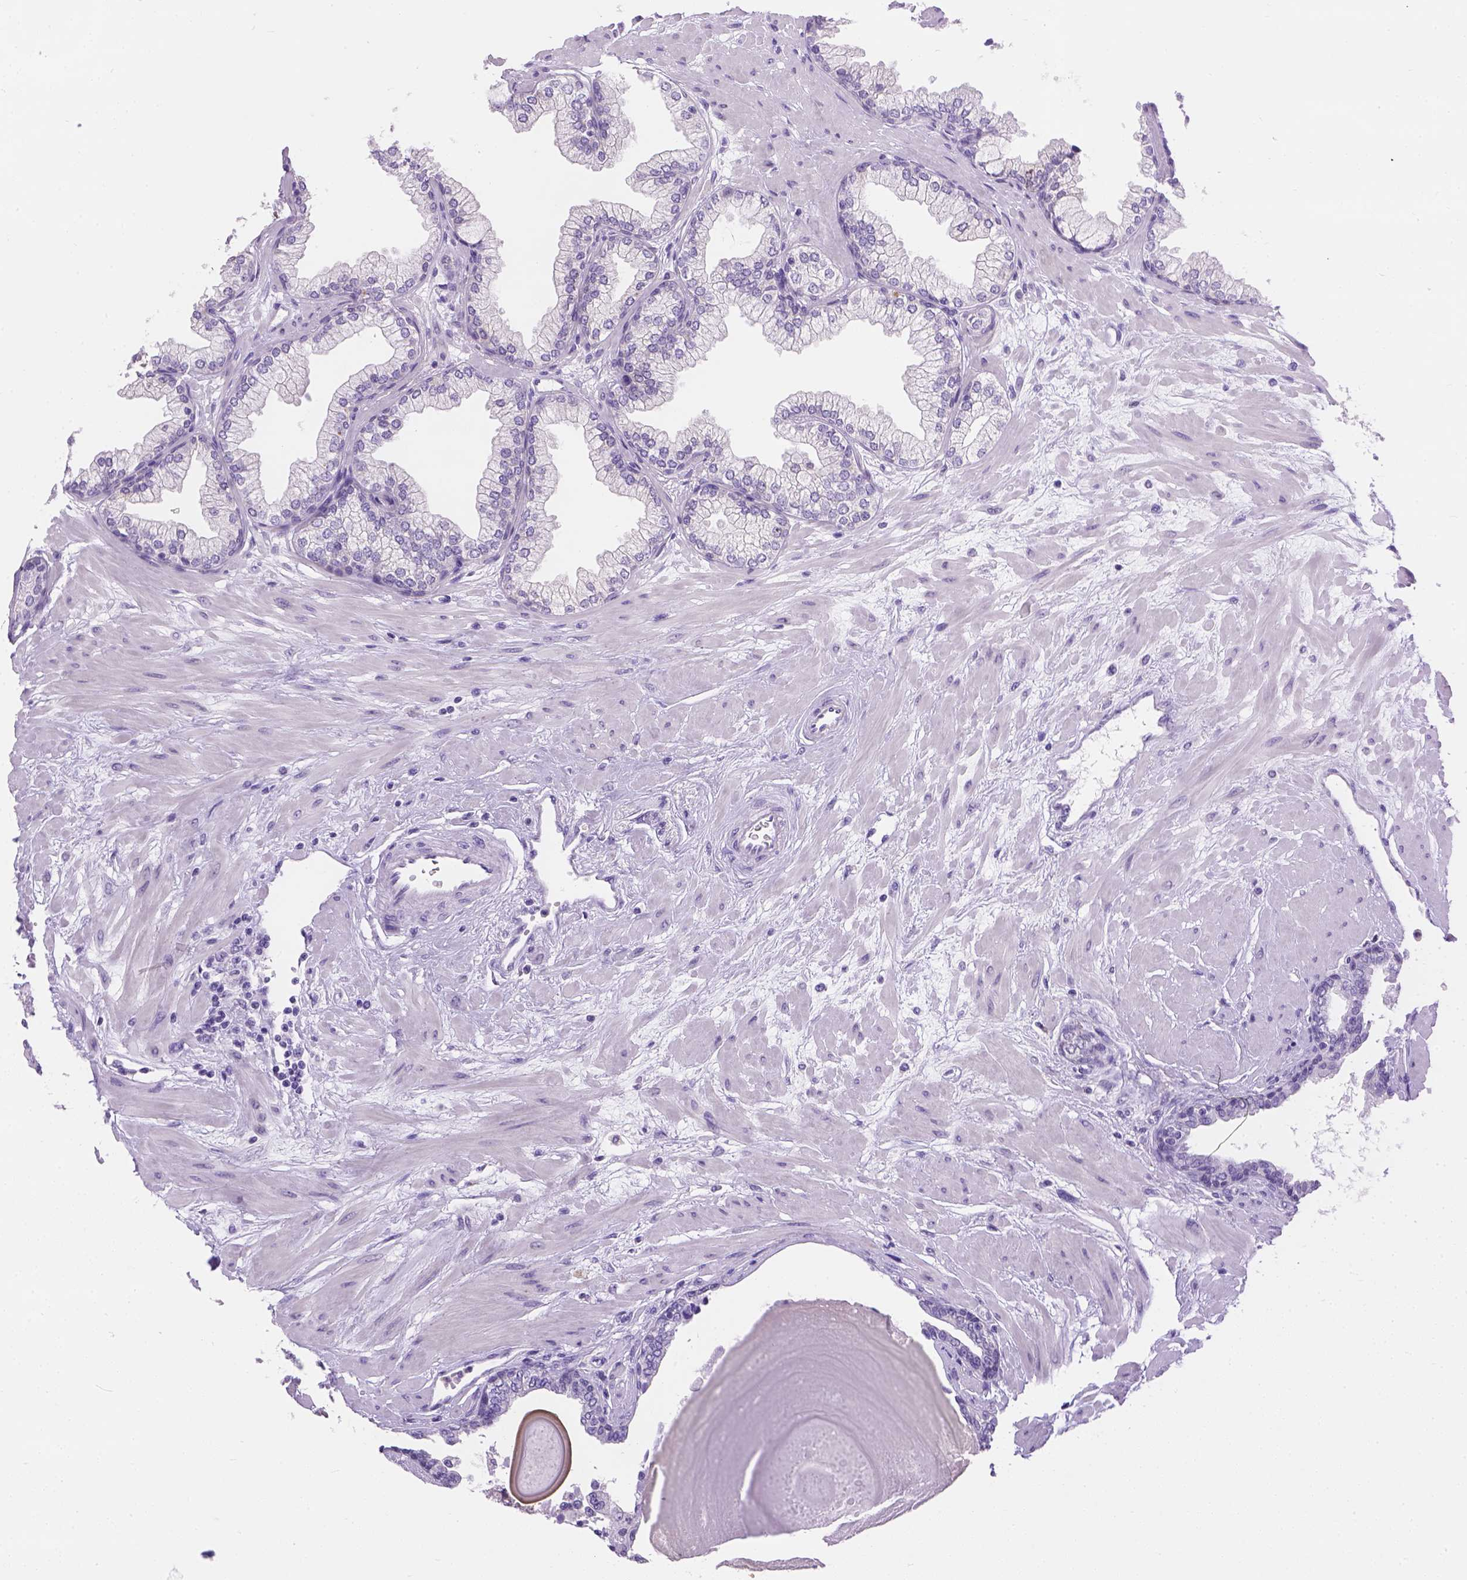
{"staining": {"intensity": "negative", "quantity": "none", "location": "none"}, "tissue": "prostate", "cell_type": "Glandular cells", "image_type": "normal", "snomed": [{"axis": "morphology", "description": "Normal tissue, NOS"}, {"axis": "topography", "description": "Prostate"}, {"axis": "topography", "description": "Peripheral nerve tissue"}], "caption": "Immunohistochemistry photomicrograph of benign prostate: human prostate stained with DAB displays no significant protein staining in glandular cells.", "gene": "TMEM38A", "patient": {"sex": "male", "age": 61}}